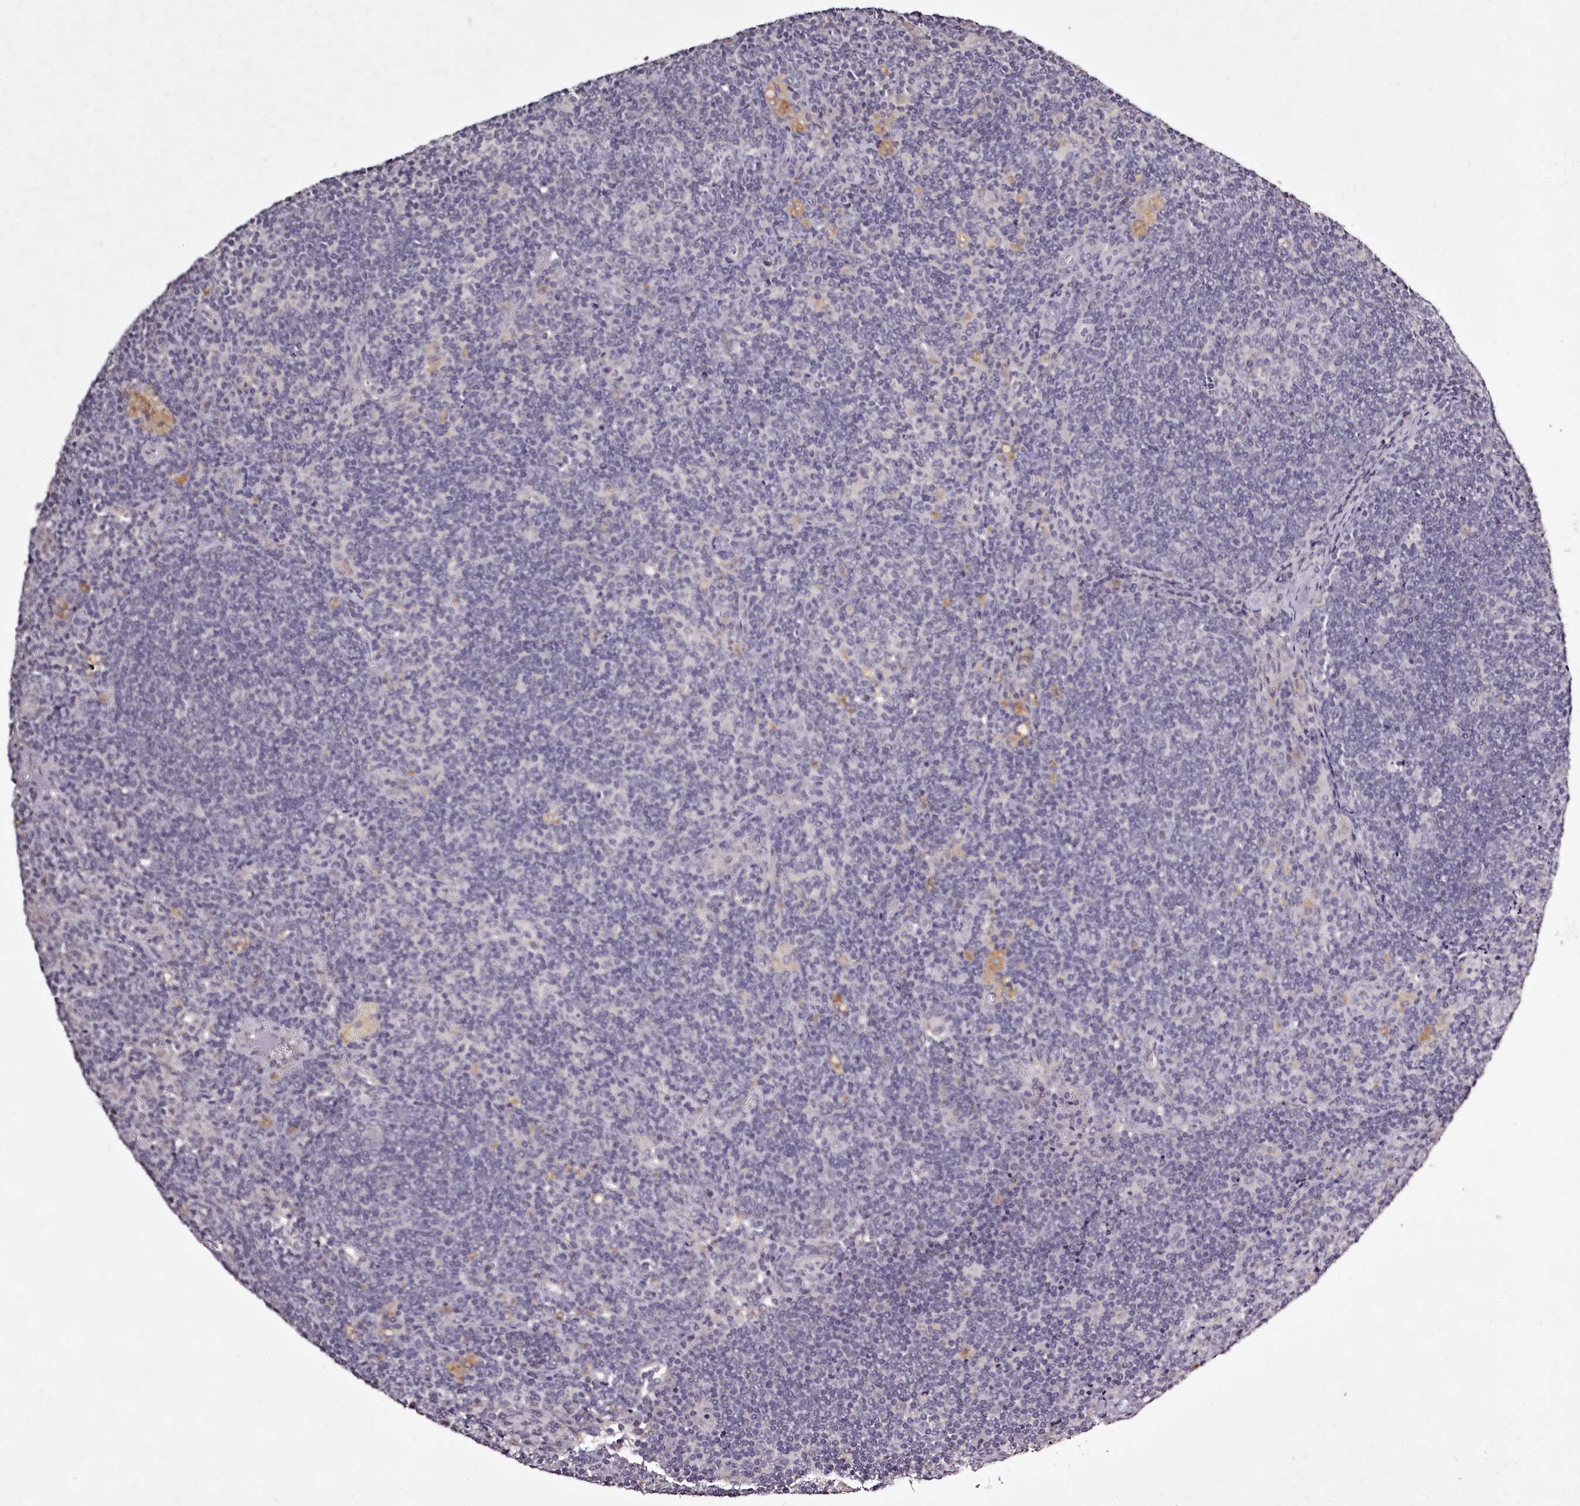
{"staining": {"intensity": "negative", "quantity": "none", "location": "none"}, "tissue": "lymph node", "cell_type": "Germinal center cells", "image_type": "normal", "snomed": [{"axis": "morphology", "description": "Normal tissue, NOS"}, {"axis": "topography", "description": "Lymph node"}], "caption": "IHC histopathology image of unremarkable lymph node stained for a protein (brown), which exhibits no positivity in germinal center cells.", "gene": "RBMXL2", "patient": {"sex": "male", "age": 69}}